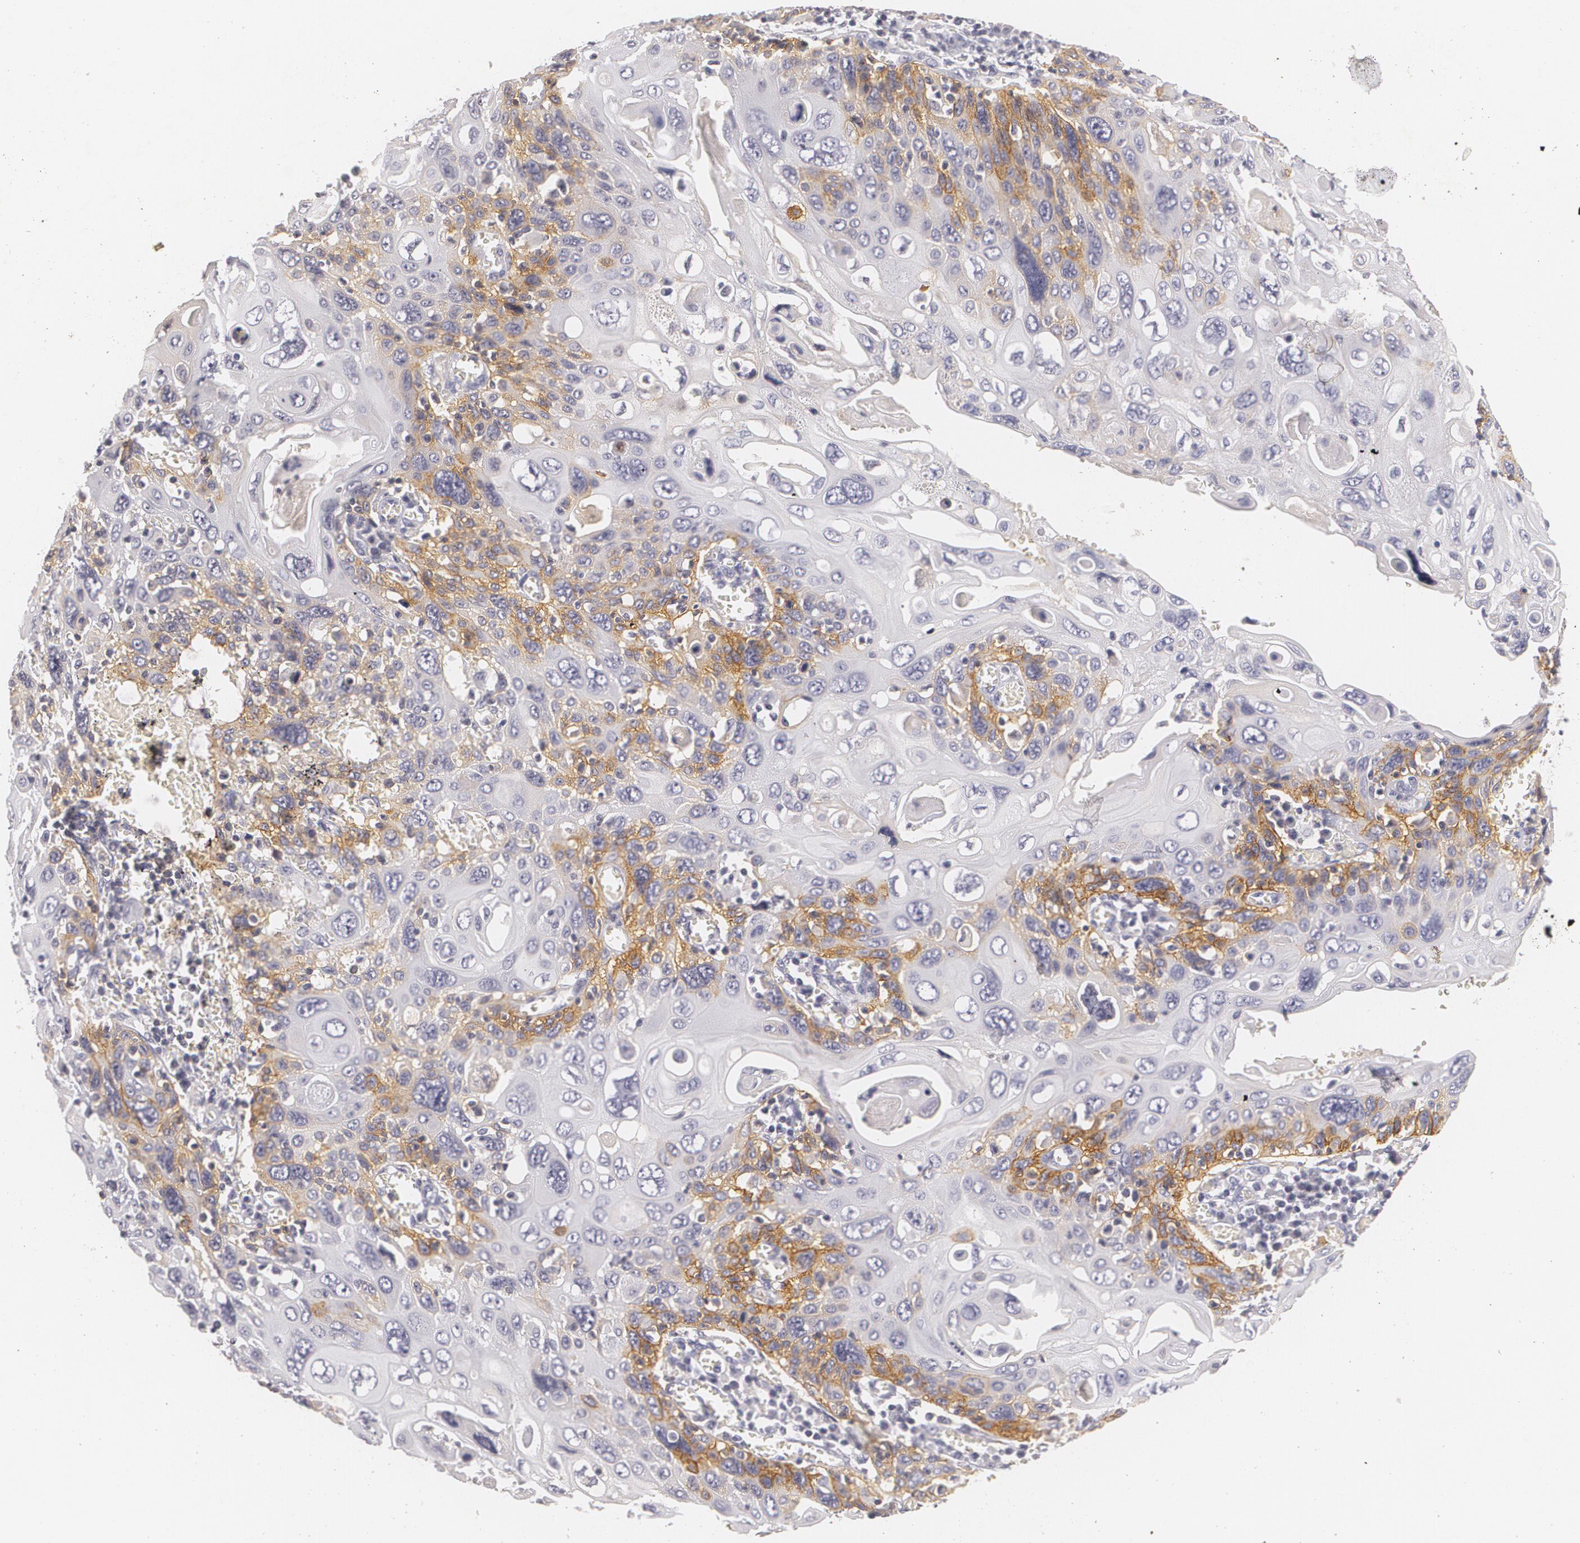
{"staining": {"intensity": "weak", "quantity": "<25%", "location": "cytoplasmic/membranous"}, "tissue": "cervical cancer", "cell_type": "Tumor cells", "image_type": "cancer", "snomed": [{"axis": "morphology", "description": "Squamous cell carcinoma, NOS"}, {"axis": "topography", "description": "Cervix"}], "caption": "A histopathology image of cervical cancer stained for a protein shows no brown staining in tumor cells.", "gene": "NGFR", "patient": {"sex": "female", "age": 54}}